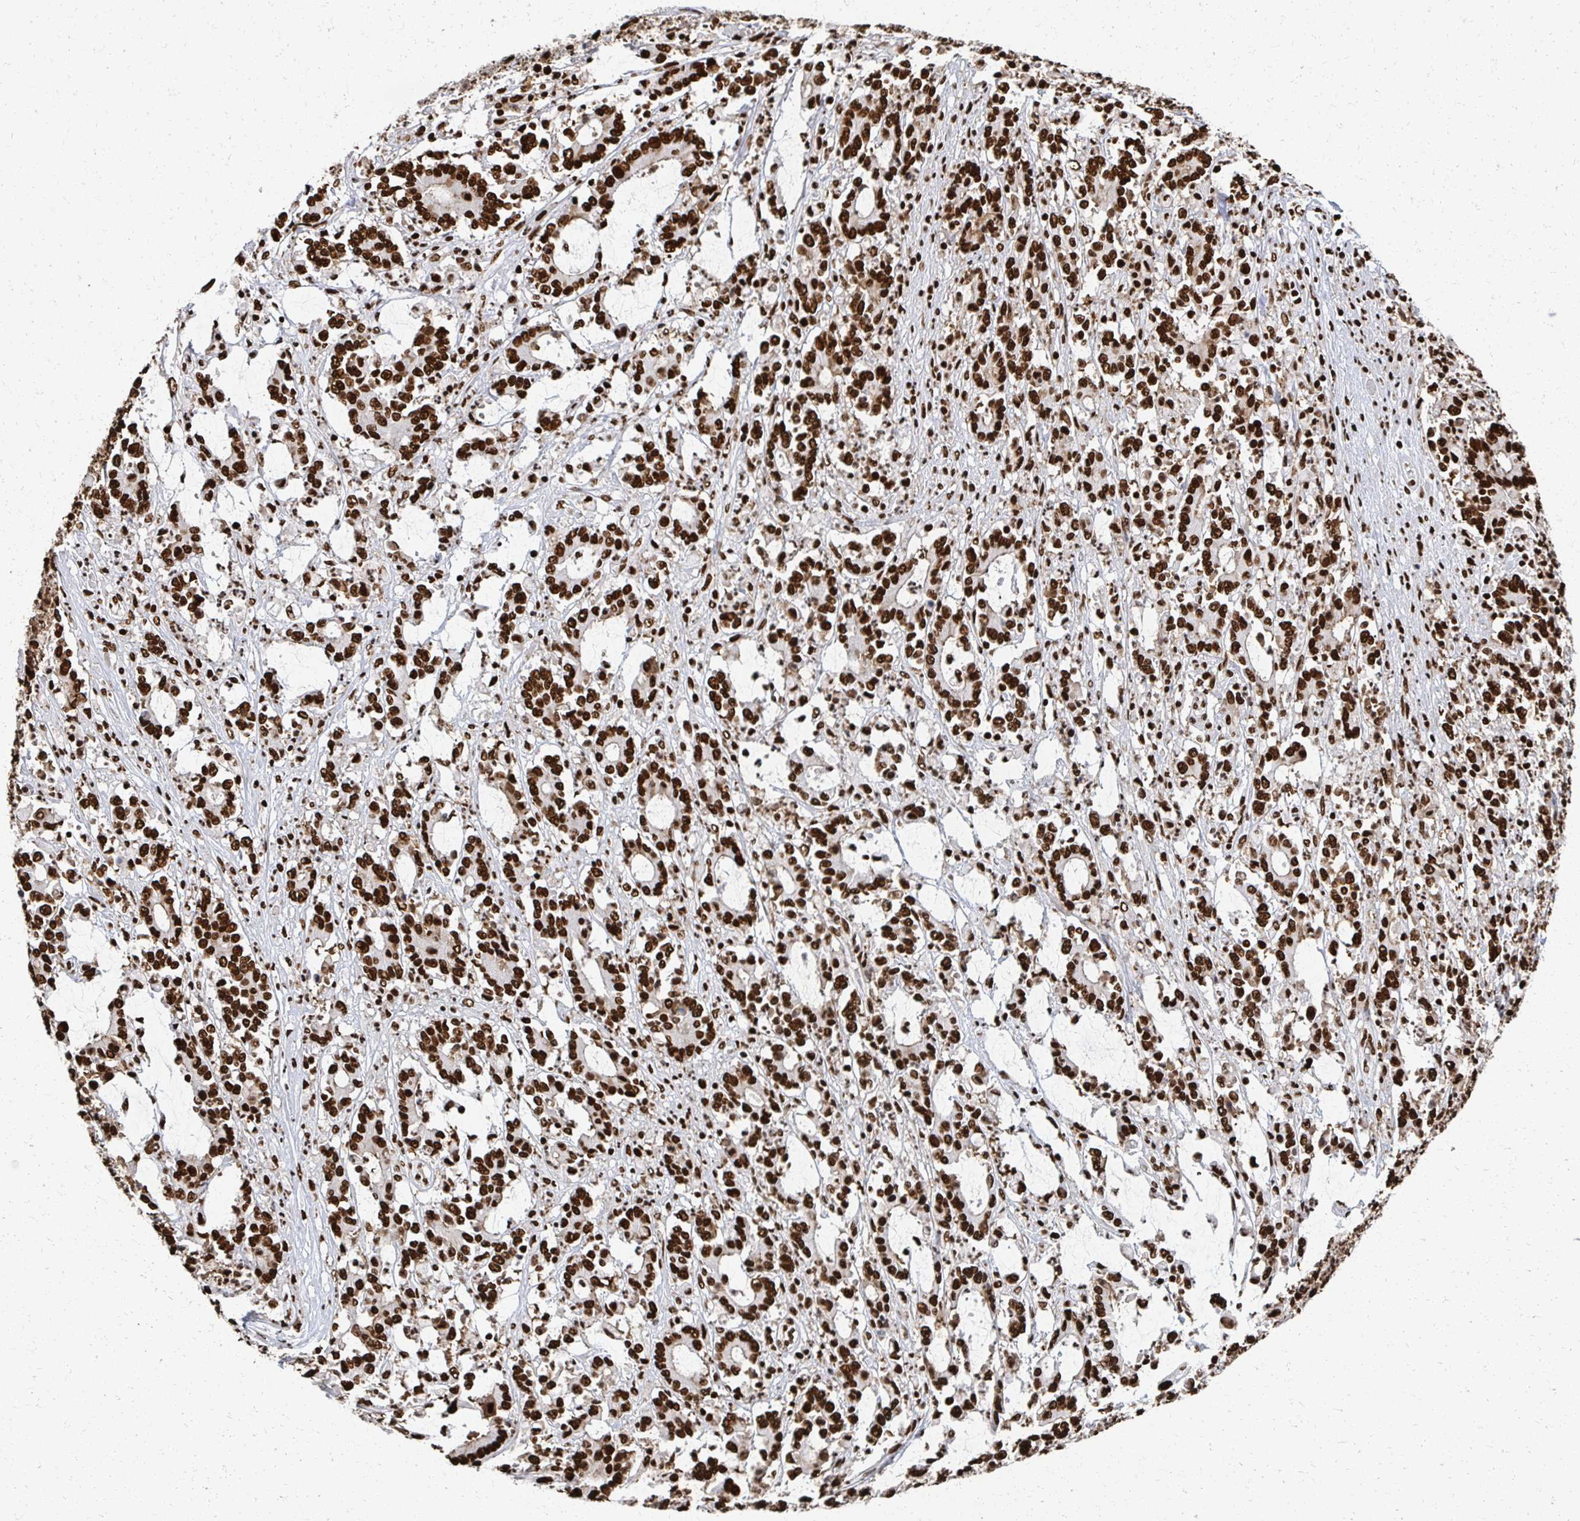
{"staining": {"intensity": "strong", "quantity": ">75%", "location": "nuclear"}, "tissue": "stomach cancer", "cell_type": "Tumor cells", "image_type": "cancer", "snomed": [{"axis": "morphology", "description": "Adenocarcinoma, NOS"}, {"axis": "topography", "description": "Stomach, upper"}], "caption": "The histopathology image reveals immunohistochemical staining of adenocarcinoma (stomach). There is strong nuclear expression is seen in approximately >75% of tumor cells. (Brightfield microscopy of DAB IHC at high magnification).", "gene": "RBBP7", "patient": {"sex": "male", "age": 68}}